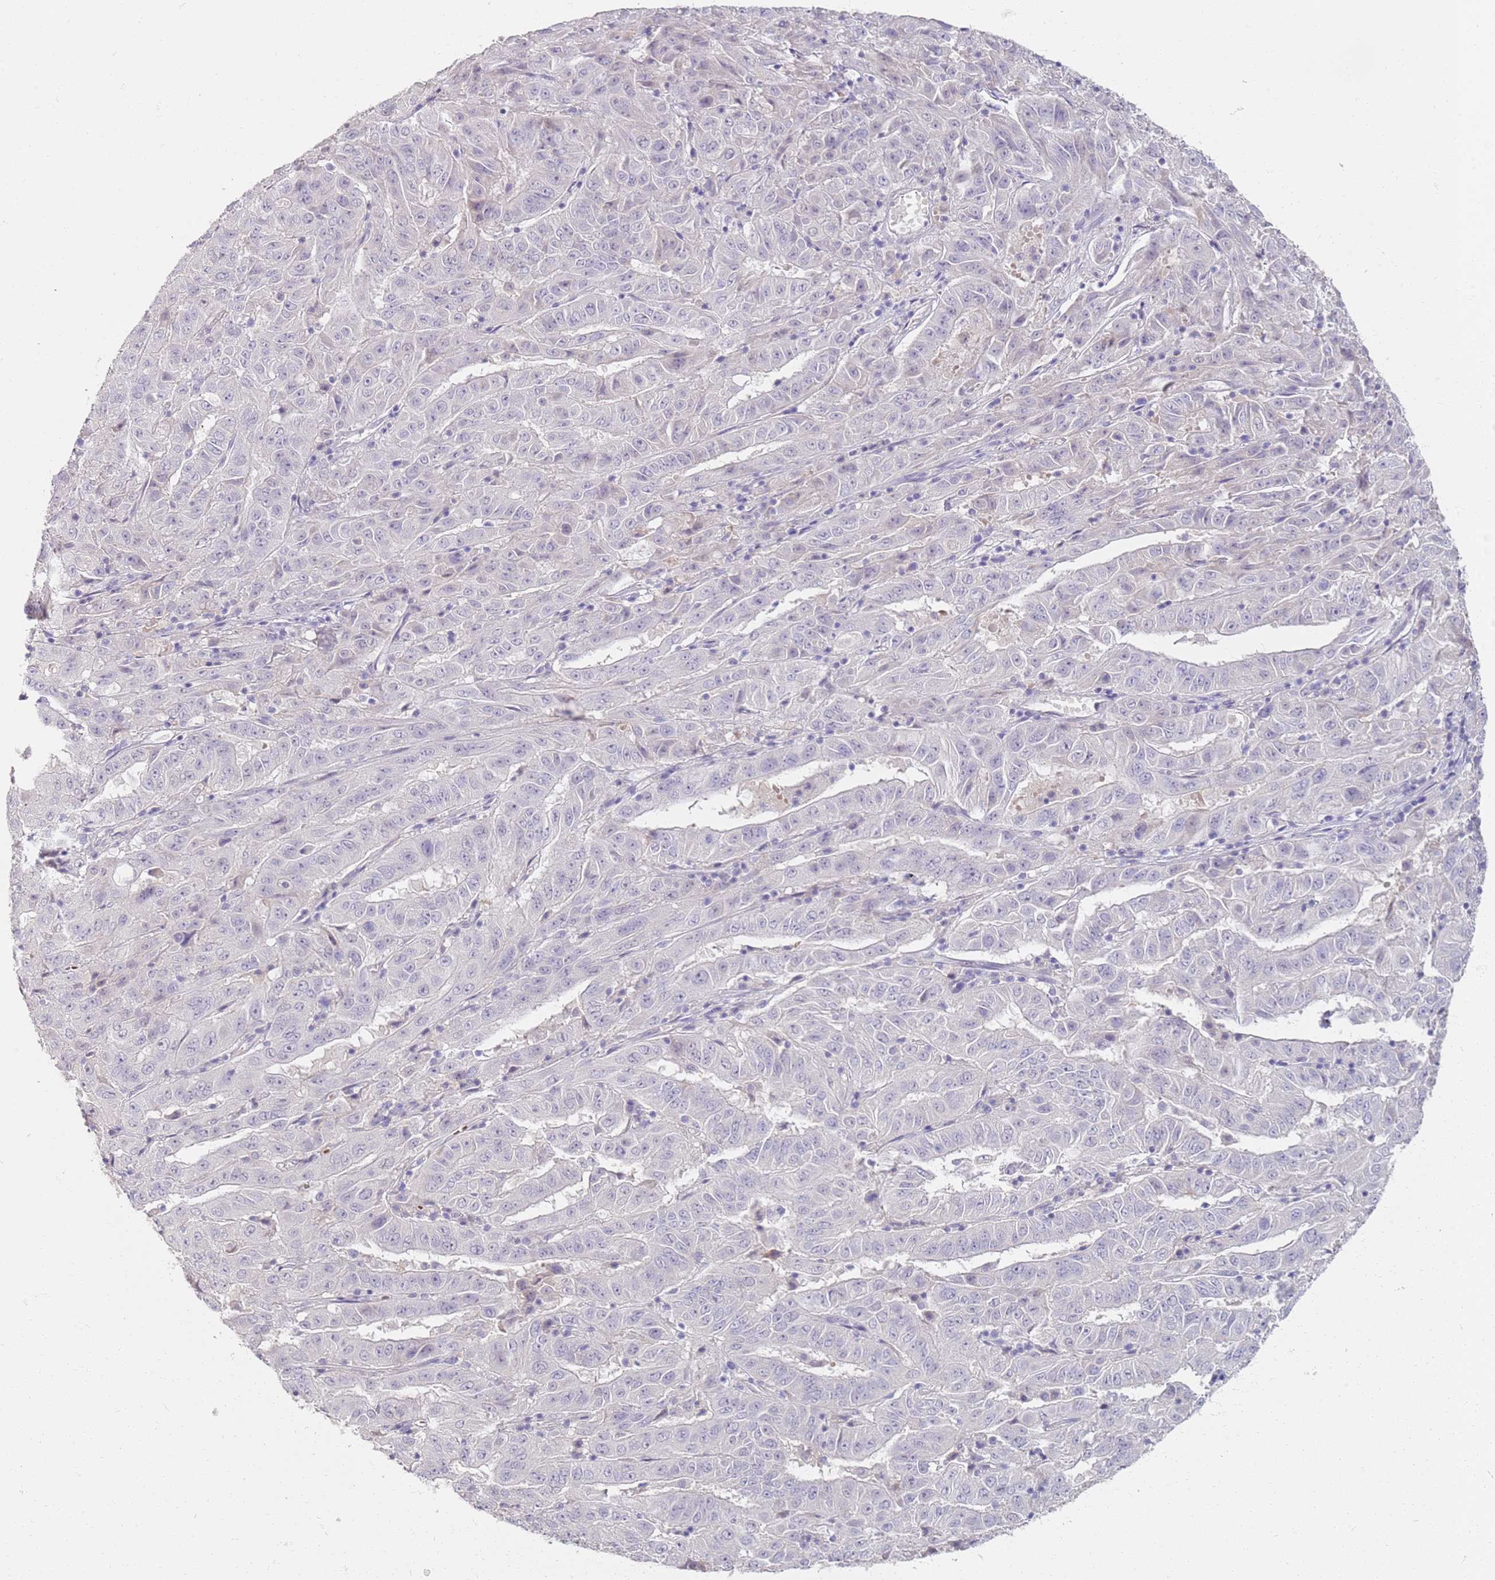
{"staining": {"intensity": "negative", "quantity": "none", "location": "none"}, "tissue": "pancreatic cancer", "cell_type": "Tumor cells", "image_type": "cancer", "snomed": [{"axis": "morphology", "description": "Adenocarcinoma, NOS"}, {"axis": "topography", "description": "Pancreas"}], "caption": "Photomicrograph shows no significant protein staining in tumor cells of pancreatic adenocarcinoma.", "gene": "CD40LG", "patient": {"sex": "male", "age": 63}}